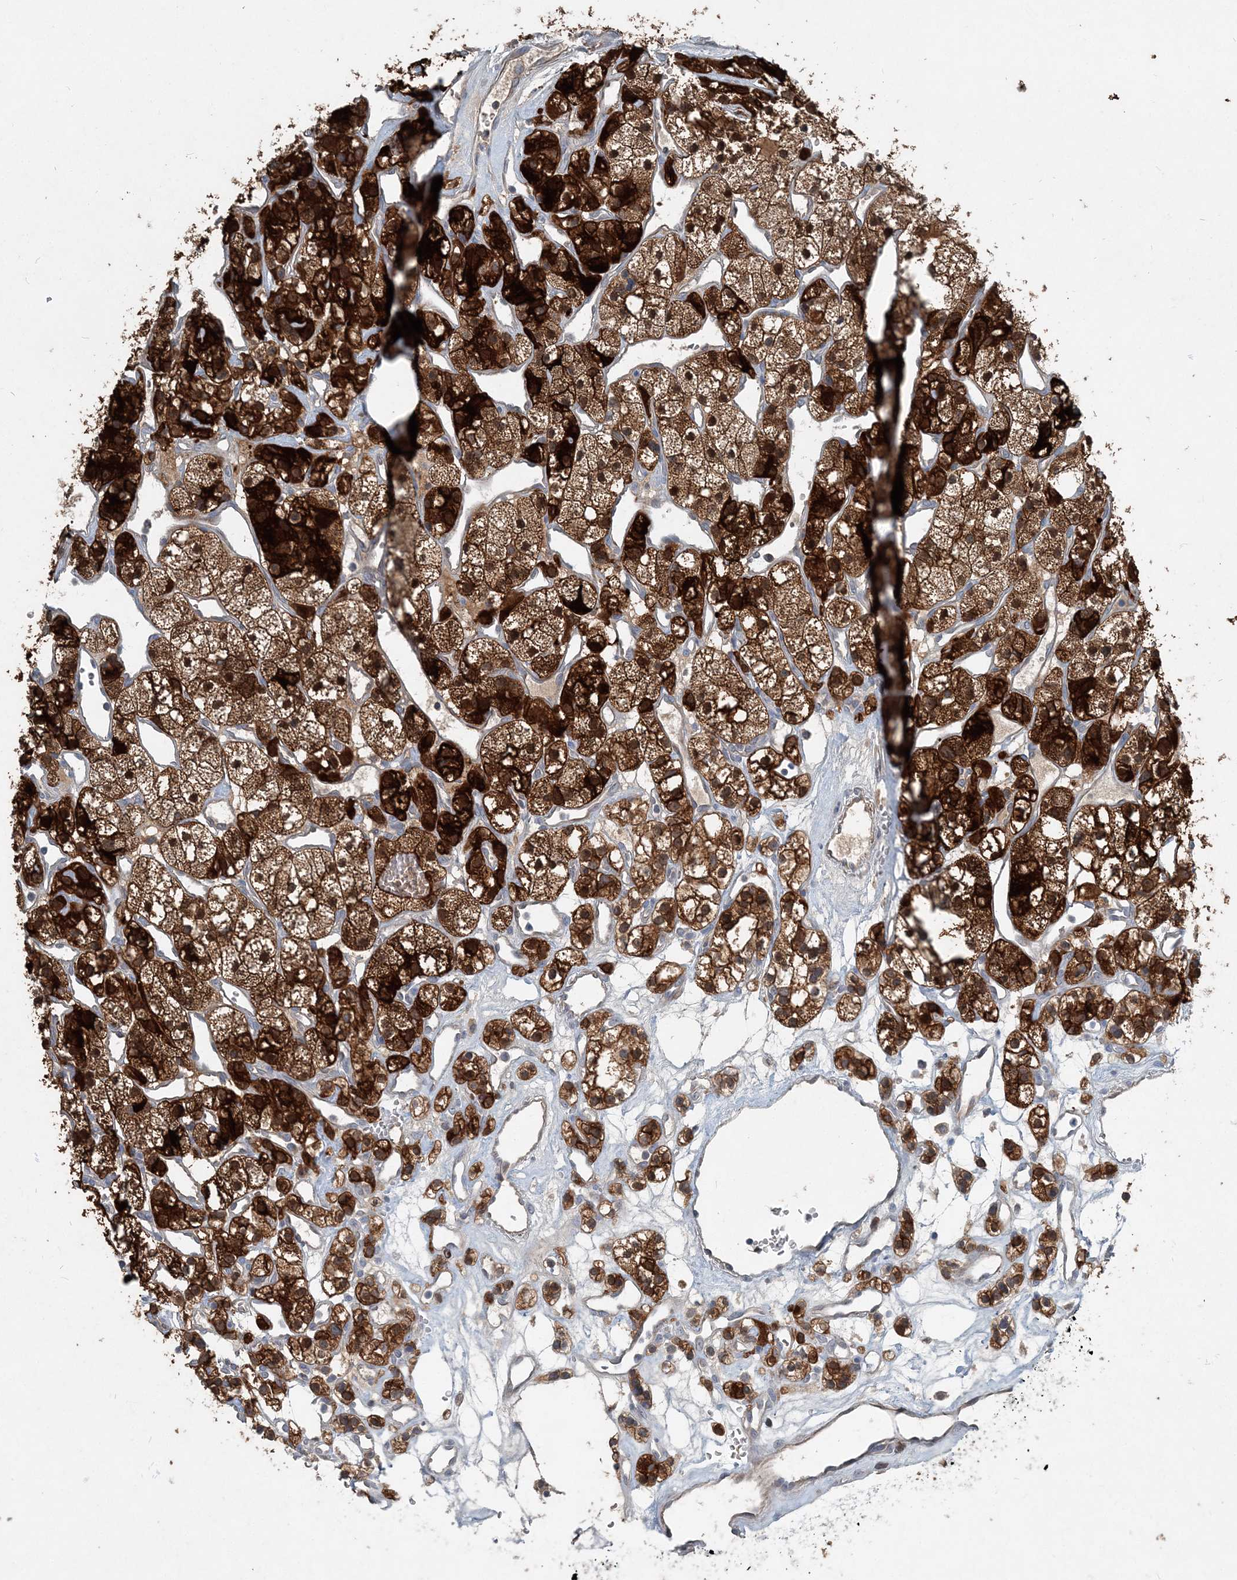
{"staining": {"intensity": "strong", "quantity": ">75%", "location": "cytoplasmic/membranous,nuclear"}, "tissue": "renal cancer", "cell_type": "Tumor cells", "image_type": "cancer", "snomed": [{"axis": "morphology", "description": "Adenocarcinoma, NOS"}, {"axis": "topography", "description": "Kidney"}], "caption": "A photomicrograph showing strong cytoplasmic/membranous and nuclear expression in approximately >75% of tumor cells in renal cancer (adenocarcinoma), as visualized by brown immunohistochemical staining.", "gene": "ARMH1", "patient": {"sex": "female", "age": 57}}